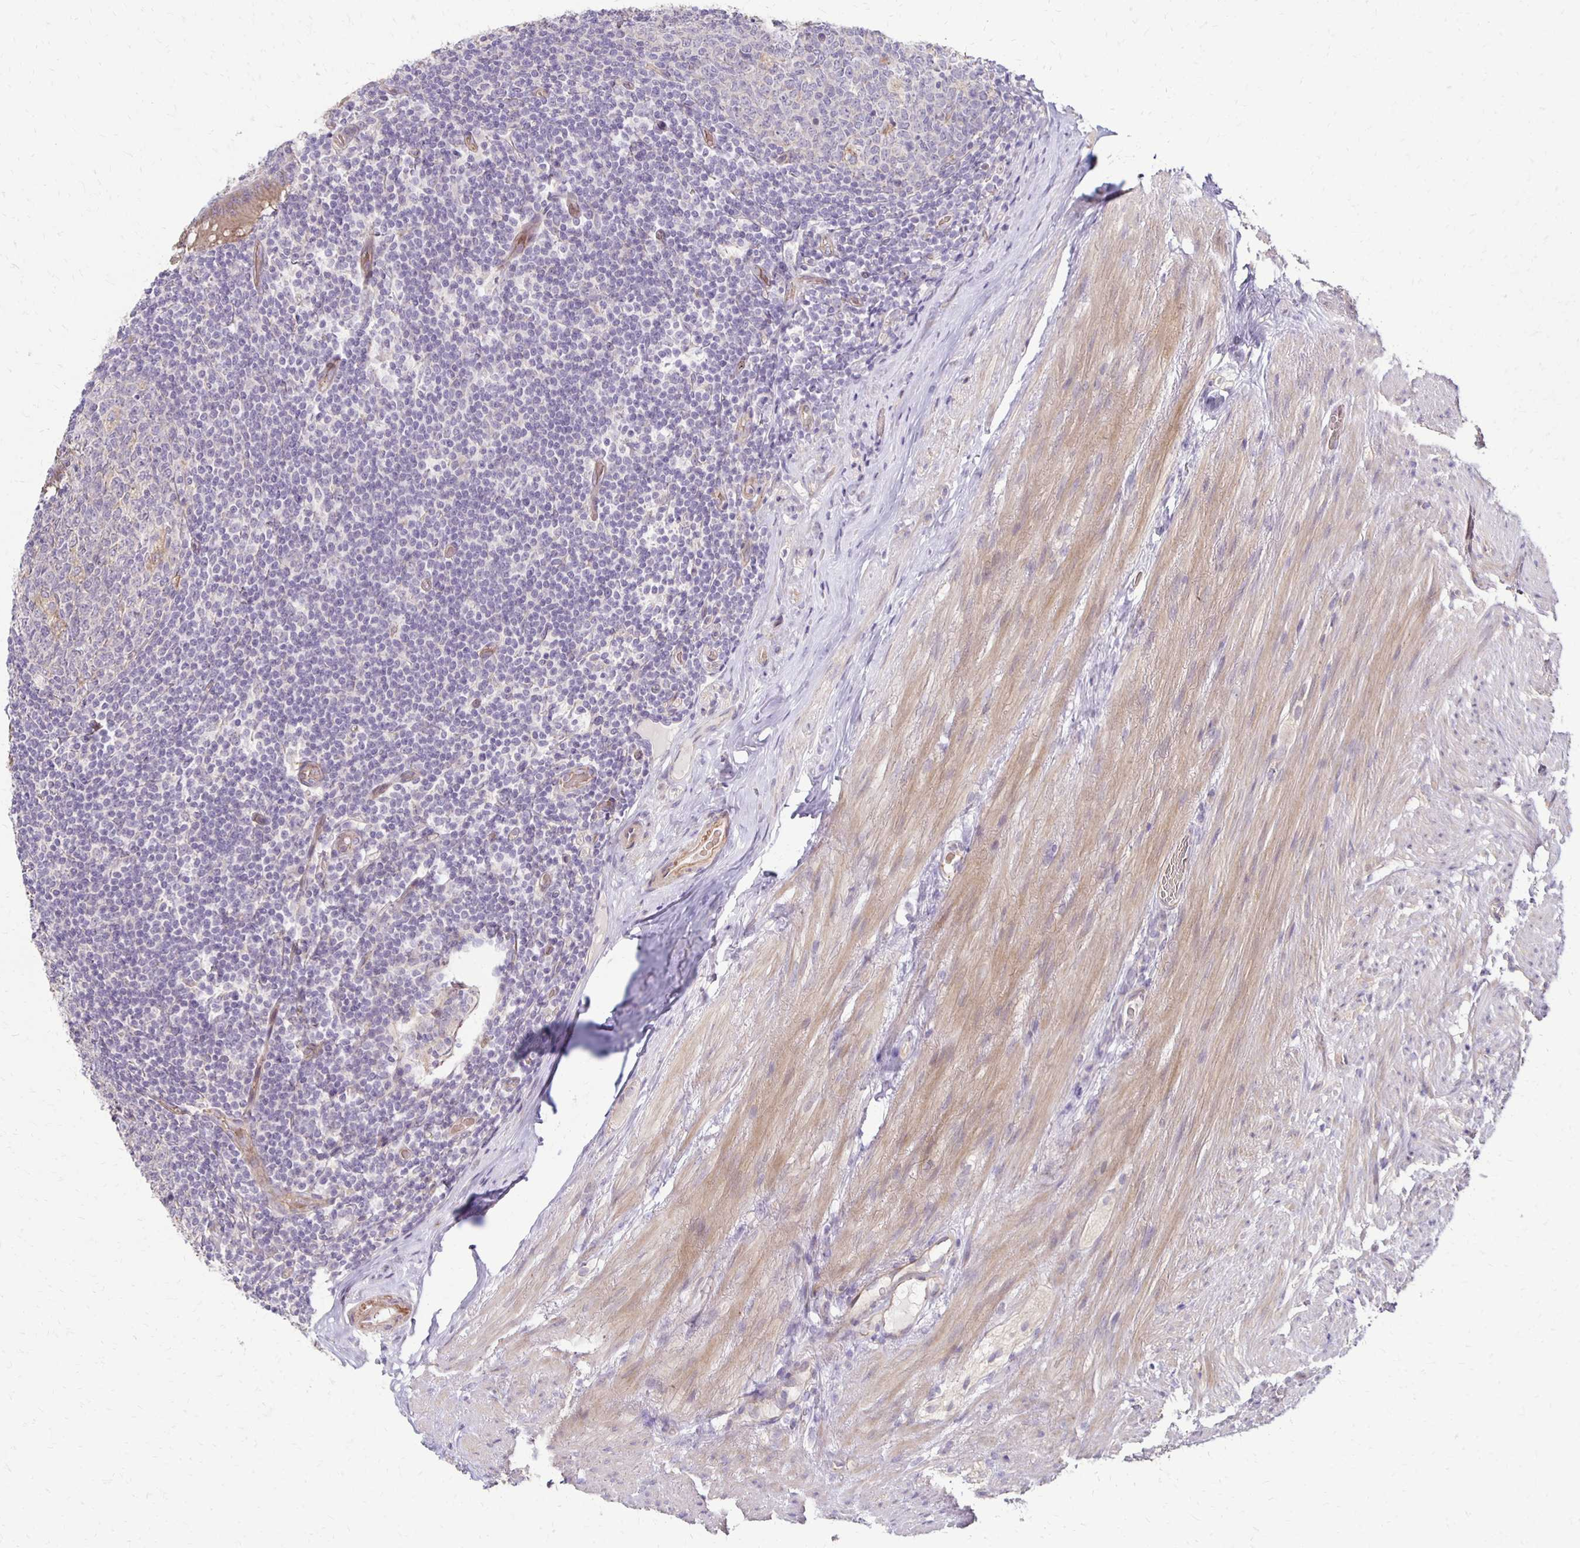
{"staining": {"intensity": "weak", "quantity": ">75%", "location": "cytoplasmic/membranous"}, "tissue": "appendix", "cell_type": "Glandular cells", "image_type": "normal", "snomed": [{"axis": "morphology", "description": "Normal tissue, NOS"}, {"axis": "topography", "description": "Appendix"}], "caption": "This photomicrograph displays normal appendix stained with IHC to label a protein in brown. The cytoplasmic/membranous of glandular cells show weak positivity for the protein. Nuclei are counter-stained blue.", "gene": "KATNBL1", "patient": {"sex": "male", "age": 71}}